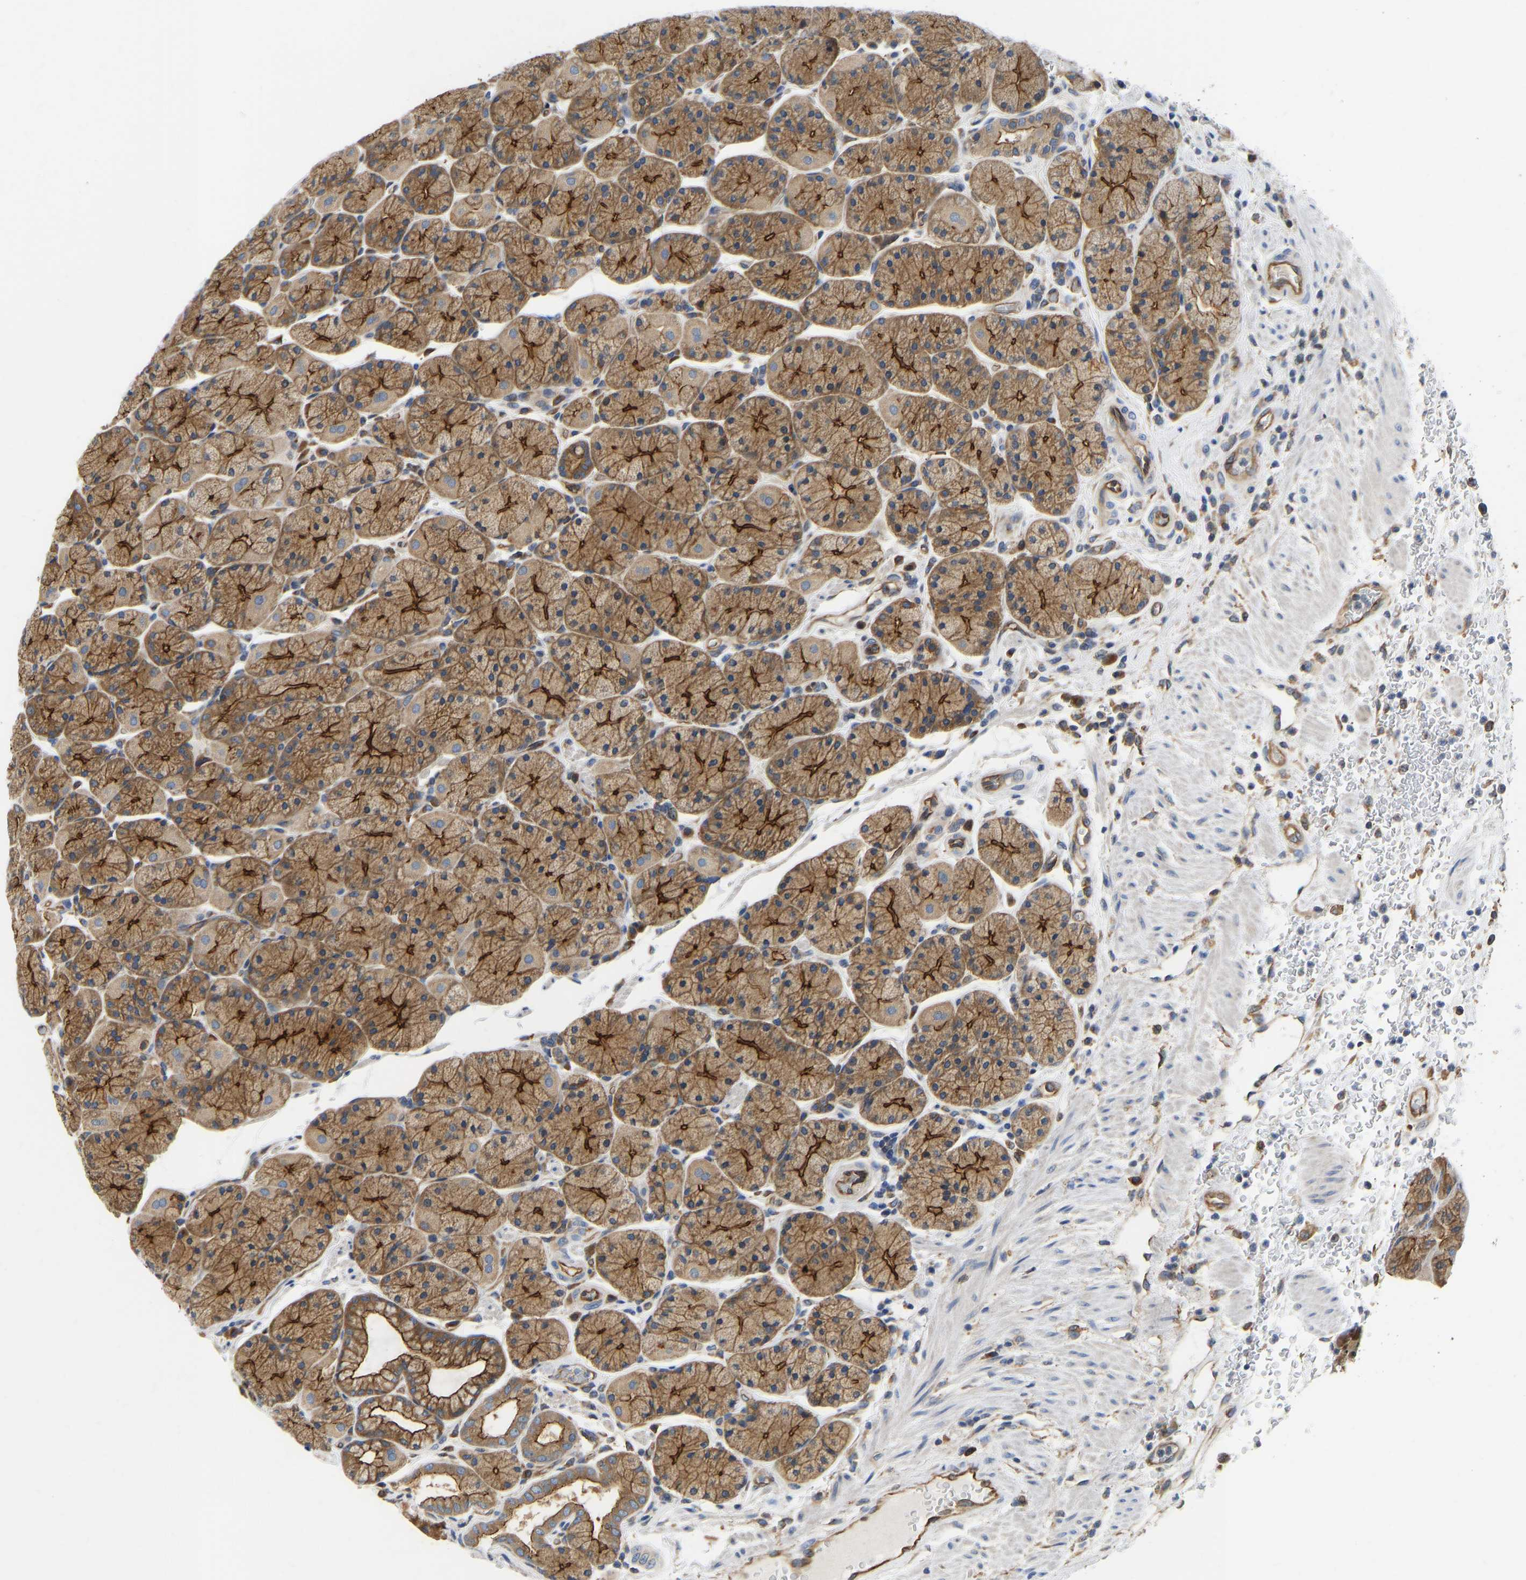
{"staining": {"intensity": "moderate", "quantity": ">75%", "location": "cytoplasmic/membranous"}, "tissue": "stomach", "cell_type": "Glandular cells", "image_type": "normal", "snomed": [{"axis": "morphology", "description": "Normal tissue, NOS"}, {"axis": "morphology", "description": "Carcinoid, malignant, NOS"}, {"axis": "topography", "description": "Stomach, upper"}], "caption": "Immunohistochemistry of unremarkable stomach shows medium levels of moderate cytoplasmic/membranous positivity in about >75% of glandular cells. (DAB IHC with brightfield microscopy, high magnification).", "gene": "FLNB", "patient": {"sex": "male", "age": 39}}